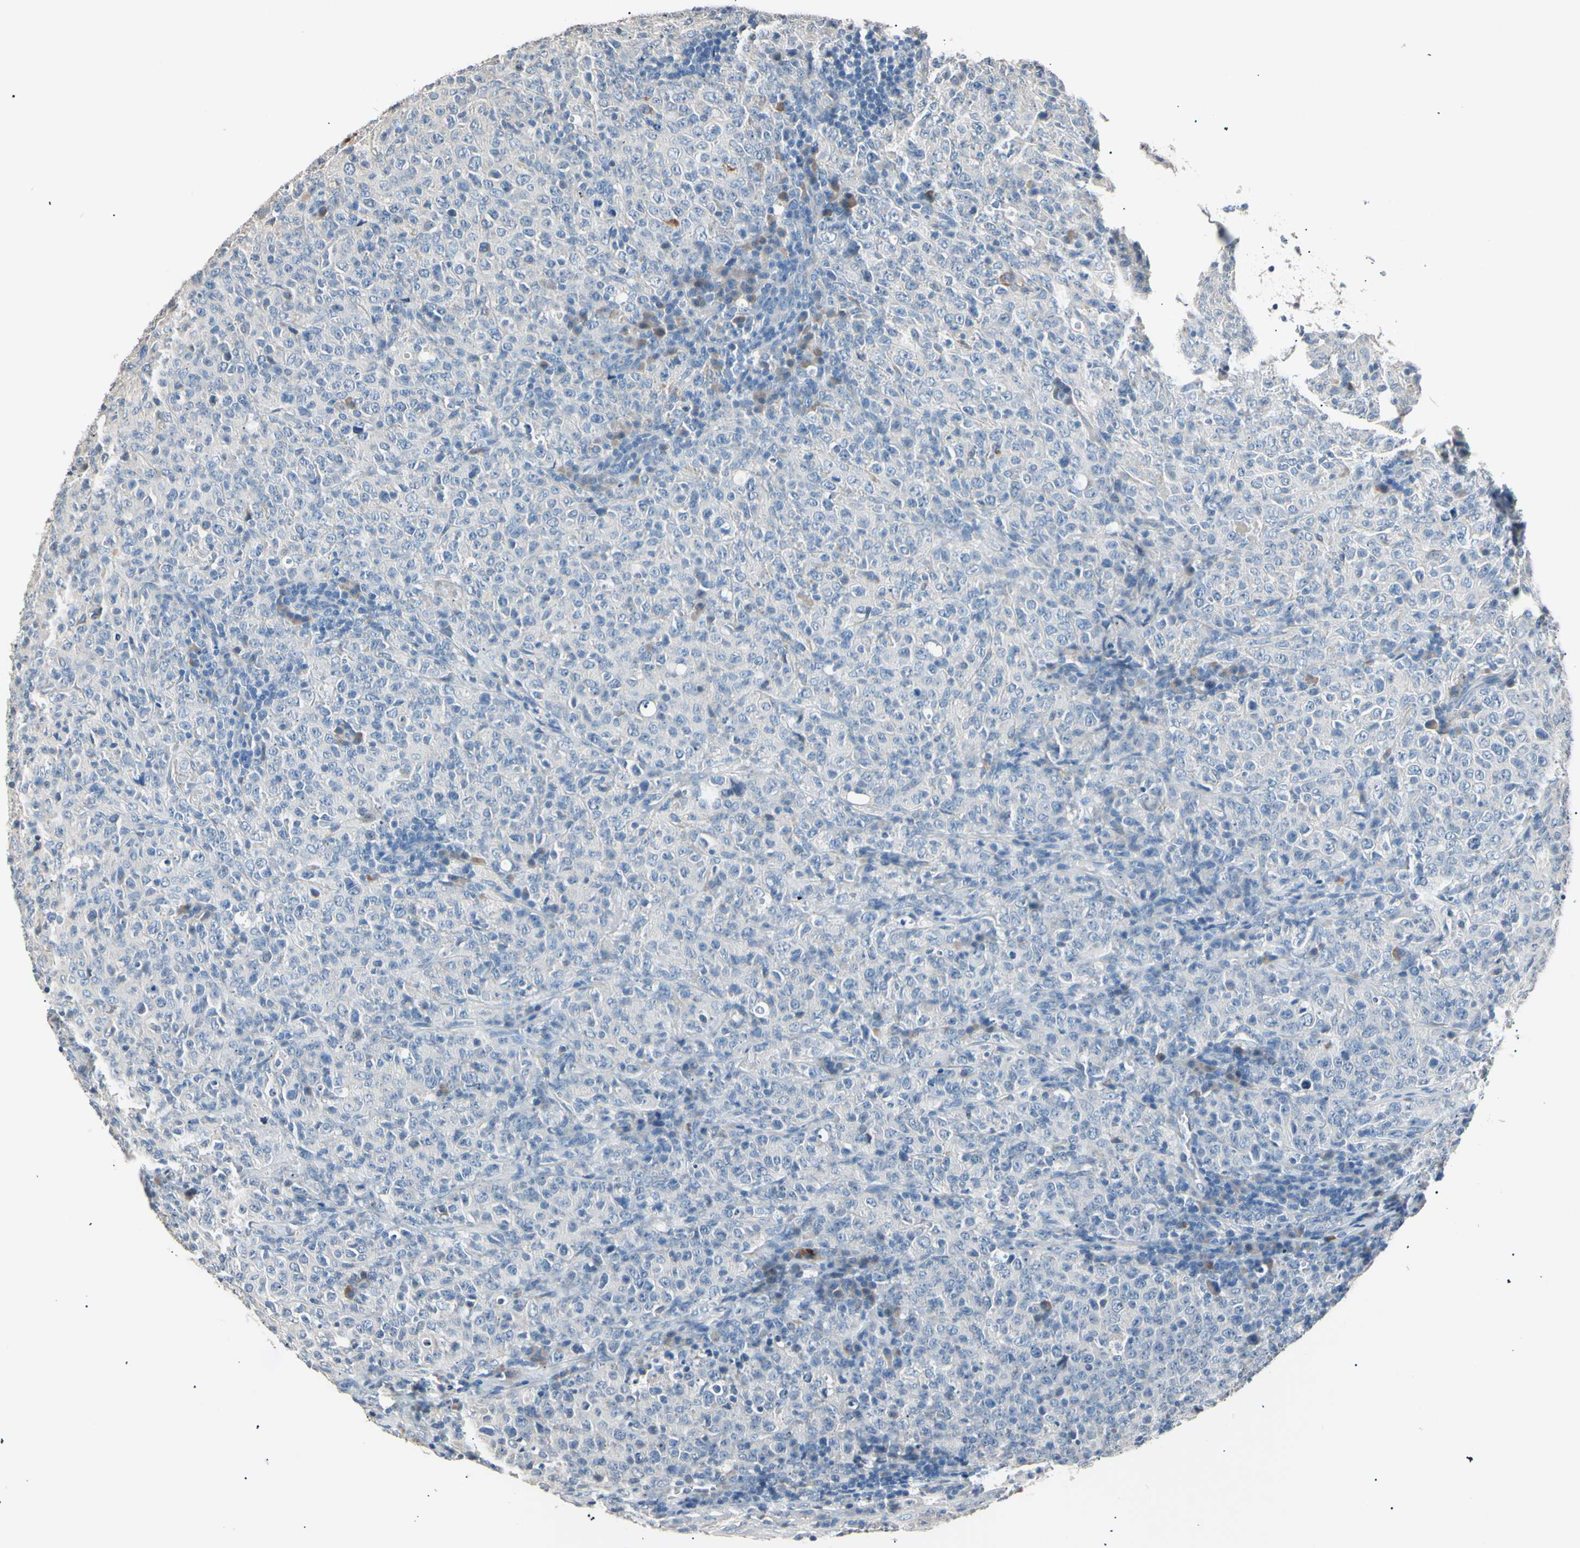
{"staining": {"intensity": "negative", "quantity": "none", "location": "none"}, "tissue": "lymphoma", "cell_type": "Tumor cells", "image_type": "cancer", "snomed": [{"axis": "morphology", "description": "Malignant lymphoma, non-Hodgkin's type, High grade"}, {"axis": "topography", "description": "Tonsil"}], "caption": "Immunohistochemical staining of malignant lymphoma, non-Hodgkin's type (high-grade) exhibits no significant expression in tumor cells.", "gene": "LDLR", "patient": {"sex": "female", "age": 36}}